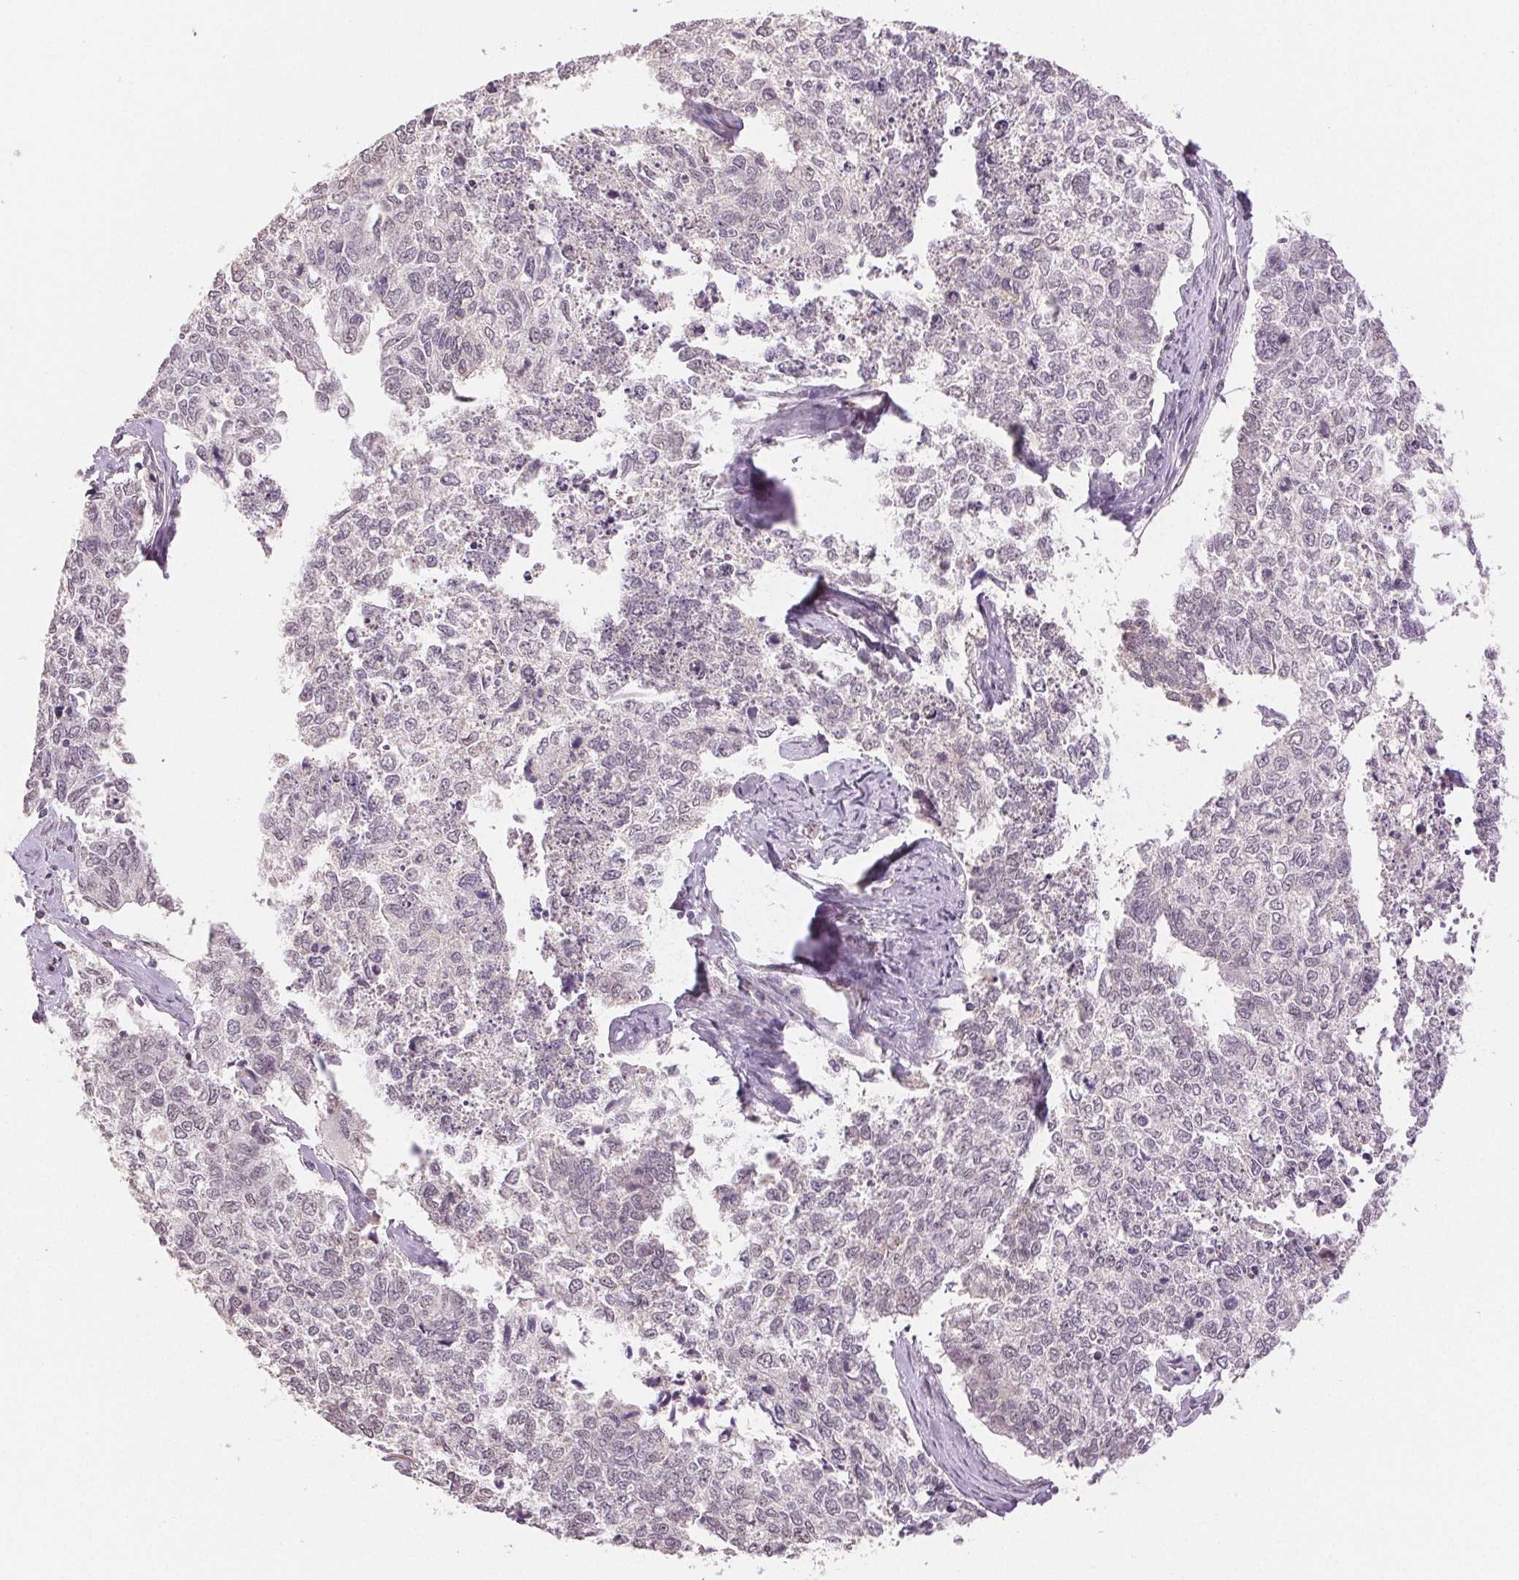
{"staining": {"intensity": "negative", "quantity": "none", "location": "none"}, "tissue": "cervical cancer", "cell_type": "Tumor cells", "image_type": "cancer", "snomed": [{"axis": "morphology", "description": "Adenocarcinoma, NOS"}, {"axis": "topography", "description": "Cervix"}], "caption": "This is an immunohistochemistry photomicrograph of cervical adenocarcinoma. There is no positivity in tumor cells.", "gene": "PLCB1", "patient": {"sex": "female", "age": 63}}